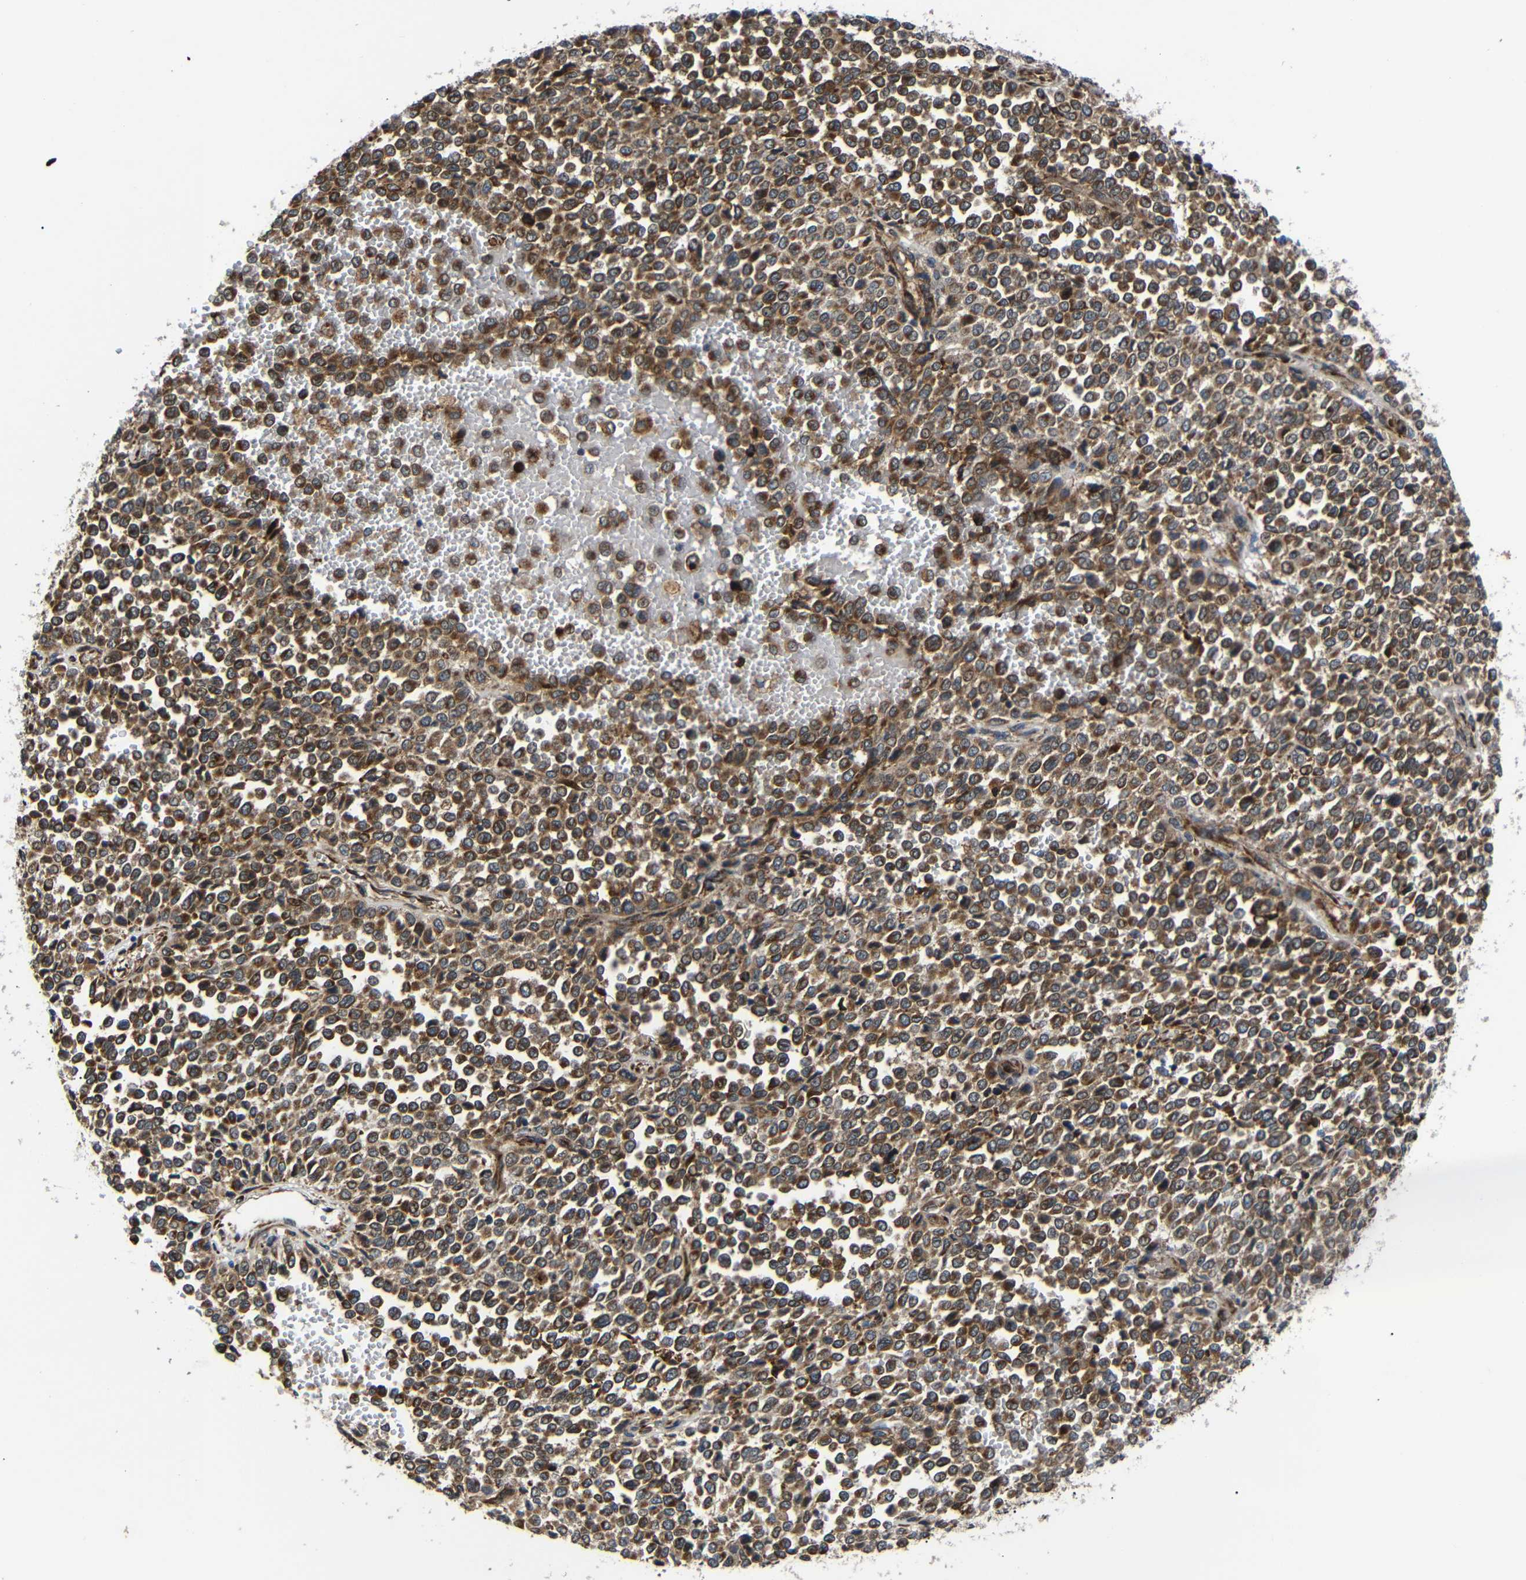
{"staining": {"intensity": "moderate", "quantity": ">75%", "location": "cytoplasmic/membranous"}, "tissue": "melanoma", "cell_type": "Tumor cells", "image_type": "cancer", "snomed": [{"axis": "morphology", "description": "Malignant melanoma, Metastatic site"}, {"axis": "topography", "description": "Pancreas"}], "caption": "A medium amount of moderate cytoplasmic/membranous staining is identified in approximately >75% of tumor cells in malignant melanoma (metastatic site) tissue.", "gene": "KANK4", "patient": {"sex": "female", "age": 30}}